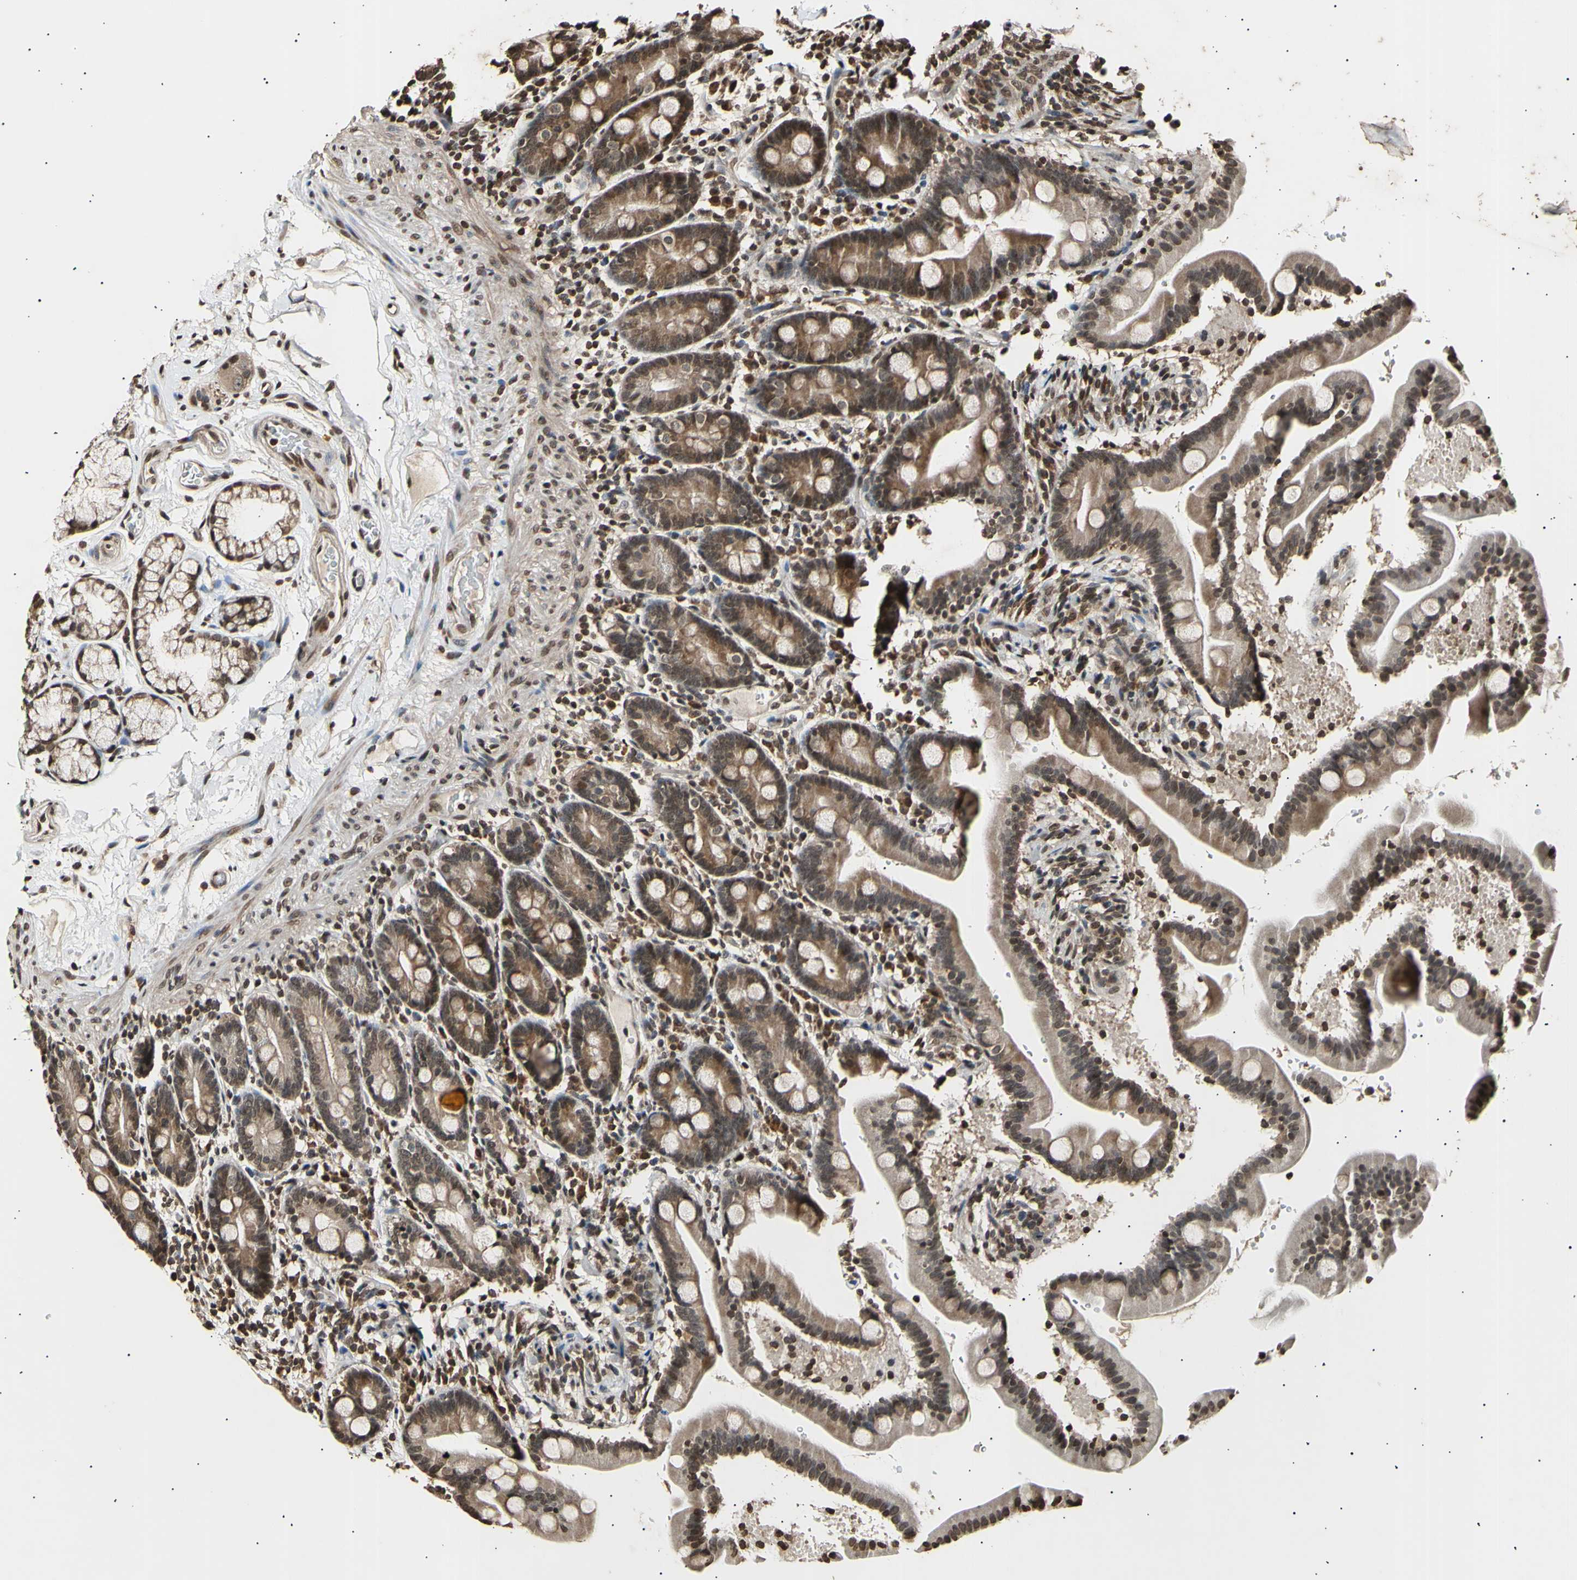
{"staining": {"intensity": "moderate", "quantity": ">75%", "location": "cytoplasmic/membranous,nuclear"}, "tissue": "duodenum", "cell_type": "Glandular cells", "image_type": "normal", "snomed": [{"axis": "morphology", "description": "Normal tissue, NOS"}, {"axis": "topography", "description": "Duodenum"}], "caption": "A medium amount of moderate cytoplasmic/membranous,nuclear positivity is appreciated in about >75% of glandular cells in unremarkable duodenum. (brown staining indicates protein expression, while blue staining denotes nuclei).", "gene": "ANAPC7", "patient": {"sex": "male", "age": 54}}